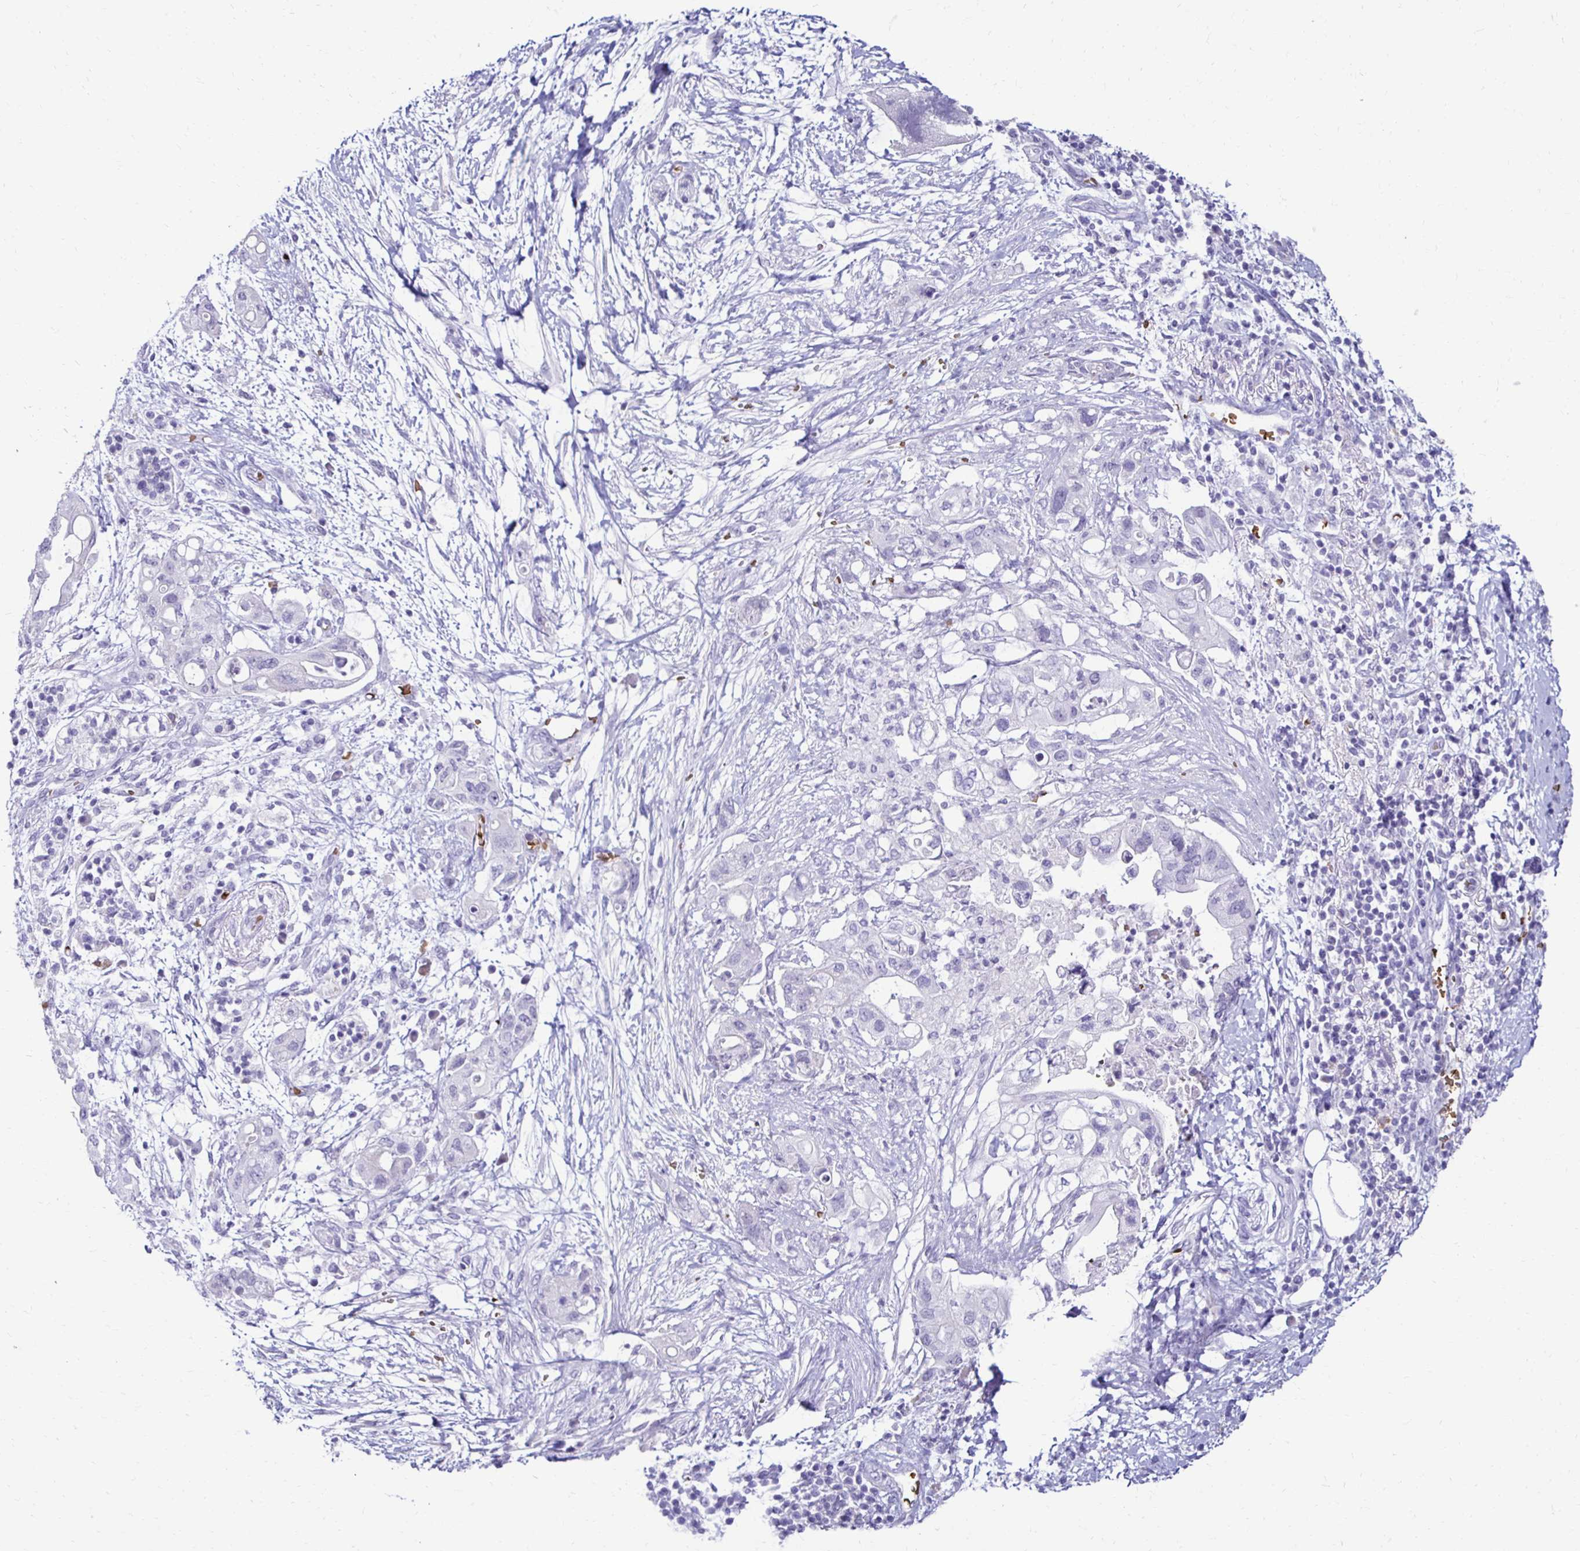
{"staining": {"intensity": "negative", "quantity": "none", "location": "none"}, "tissue": "pancreatic cancer", "cell_type": "Tumor cells", "image_type": "cancer", "snomed": [{"axis": "morphology", "description": "Adenocarcinoma, NOS"}, {"axis": "topography", "description": "Pancreas"}], "caption": "The photomicrograph exhibits no significant positivity in tumor cells of pancreatic cancer (adenocarcinoma). (Brightfield microscopy of DAB (3,3'-diaminobenzidine) immunohistochemistry at high magnification).", "gene": "RHBDL3", "patient": {"sex": "female", "age": 72}}